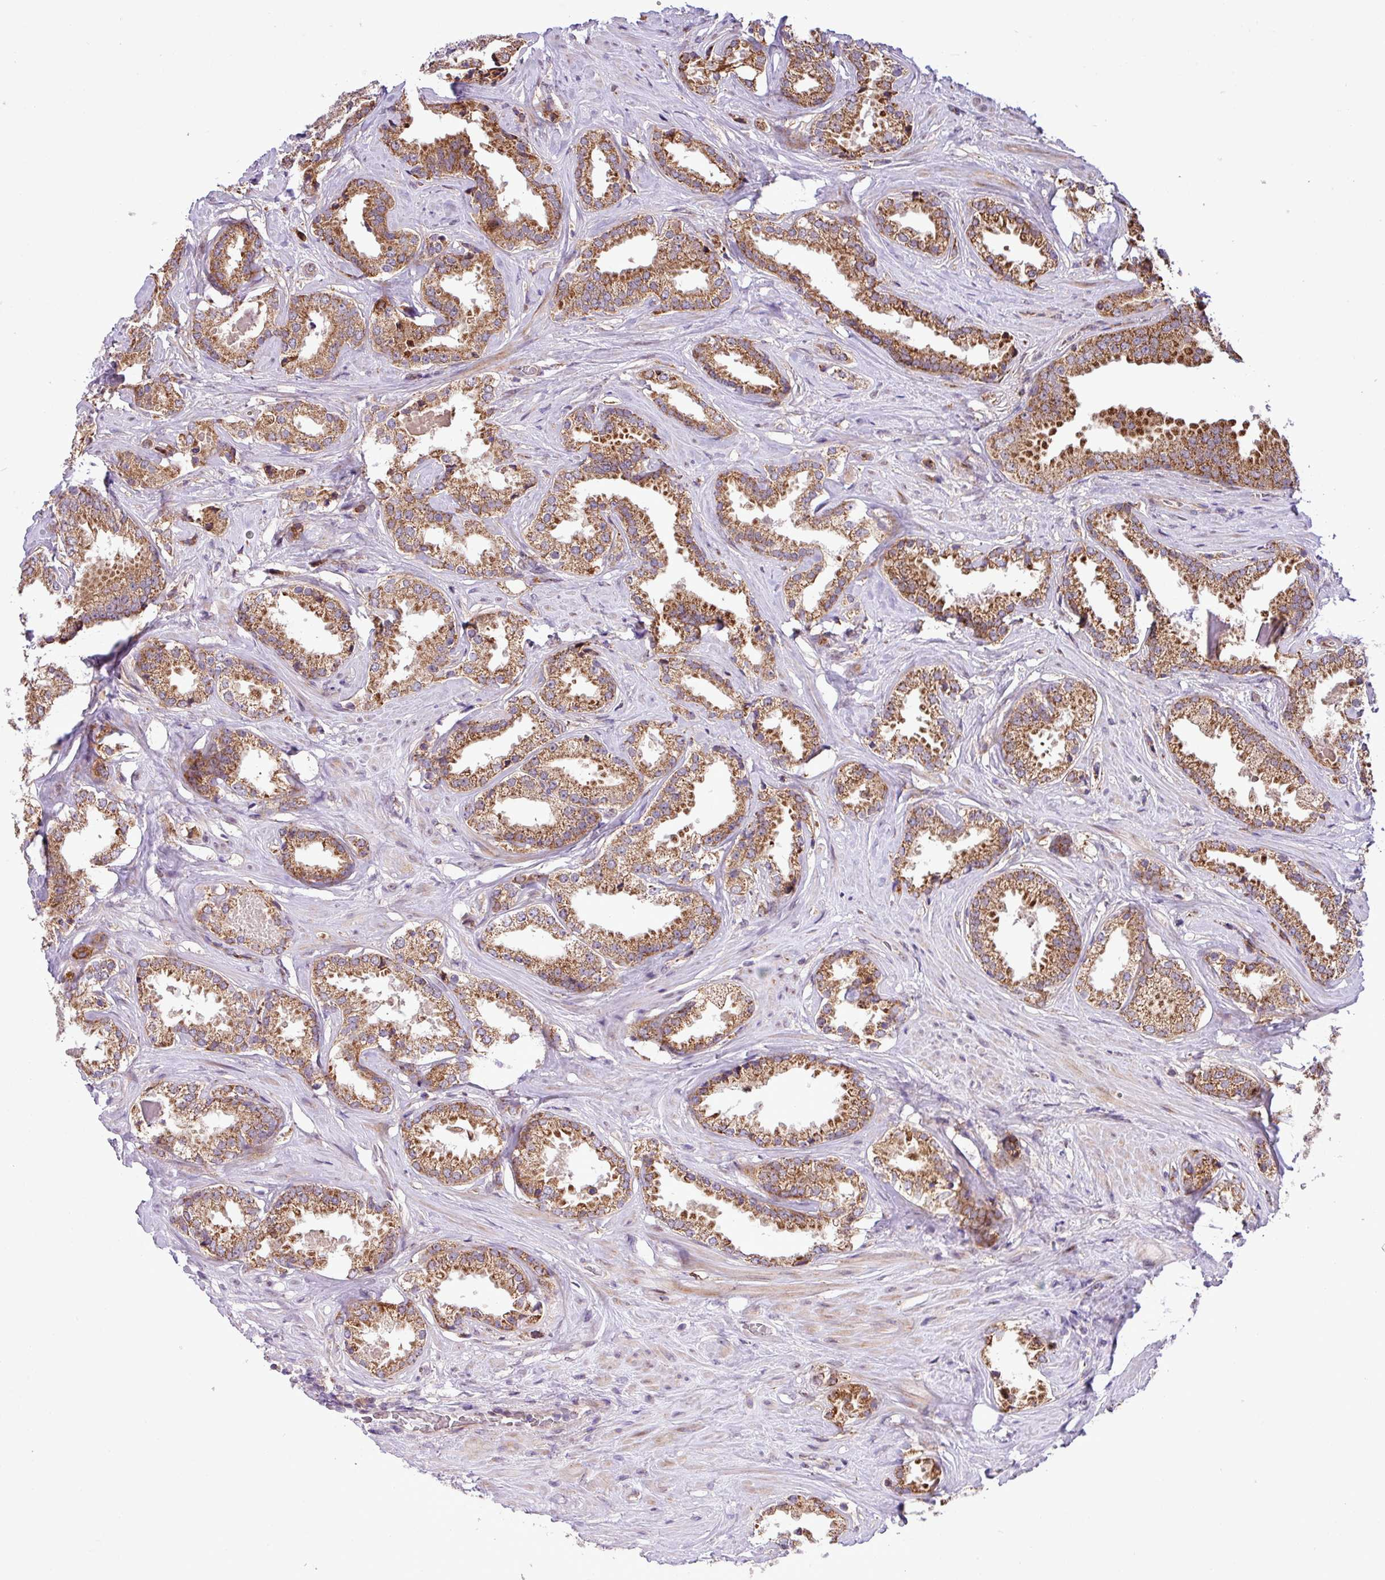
{"staining": {"intensity": "moderate", "quantity": ">75%", "location": "cytoplasmic/membranous"}, "tissue": "prostate cancer", "cell_type": "Tumor cells", "image_type": "cancer", "snomed": [{"axis": "morphology", "description": "Adenocarcinoma, Low grade"}, {"axis": "topography", "description": "Prostate"}], "caption": "Immunohistochemistry histopathology image of neoplastic tissue: human prostate cancer stained using immunohistochemistry (IHC) displays medium levels of moderate protein expression localized specifically in the cytoplasmic/membranous of tumor cells, appearing as a cytoplasmic/membranous brown color.", "gene": "B3GNT9", "patient": {"sex": "male", "age": 61}}